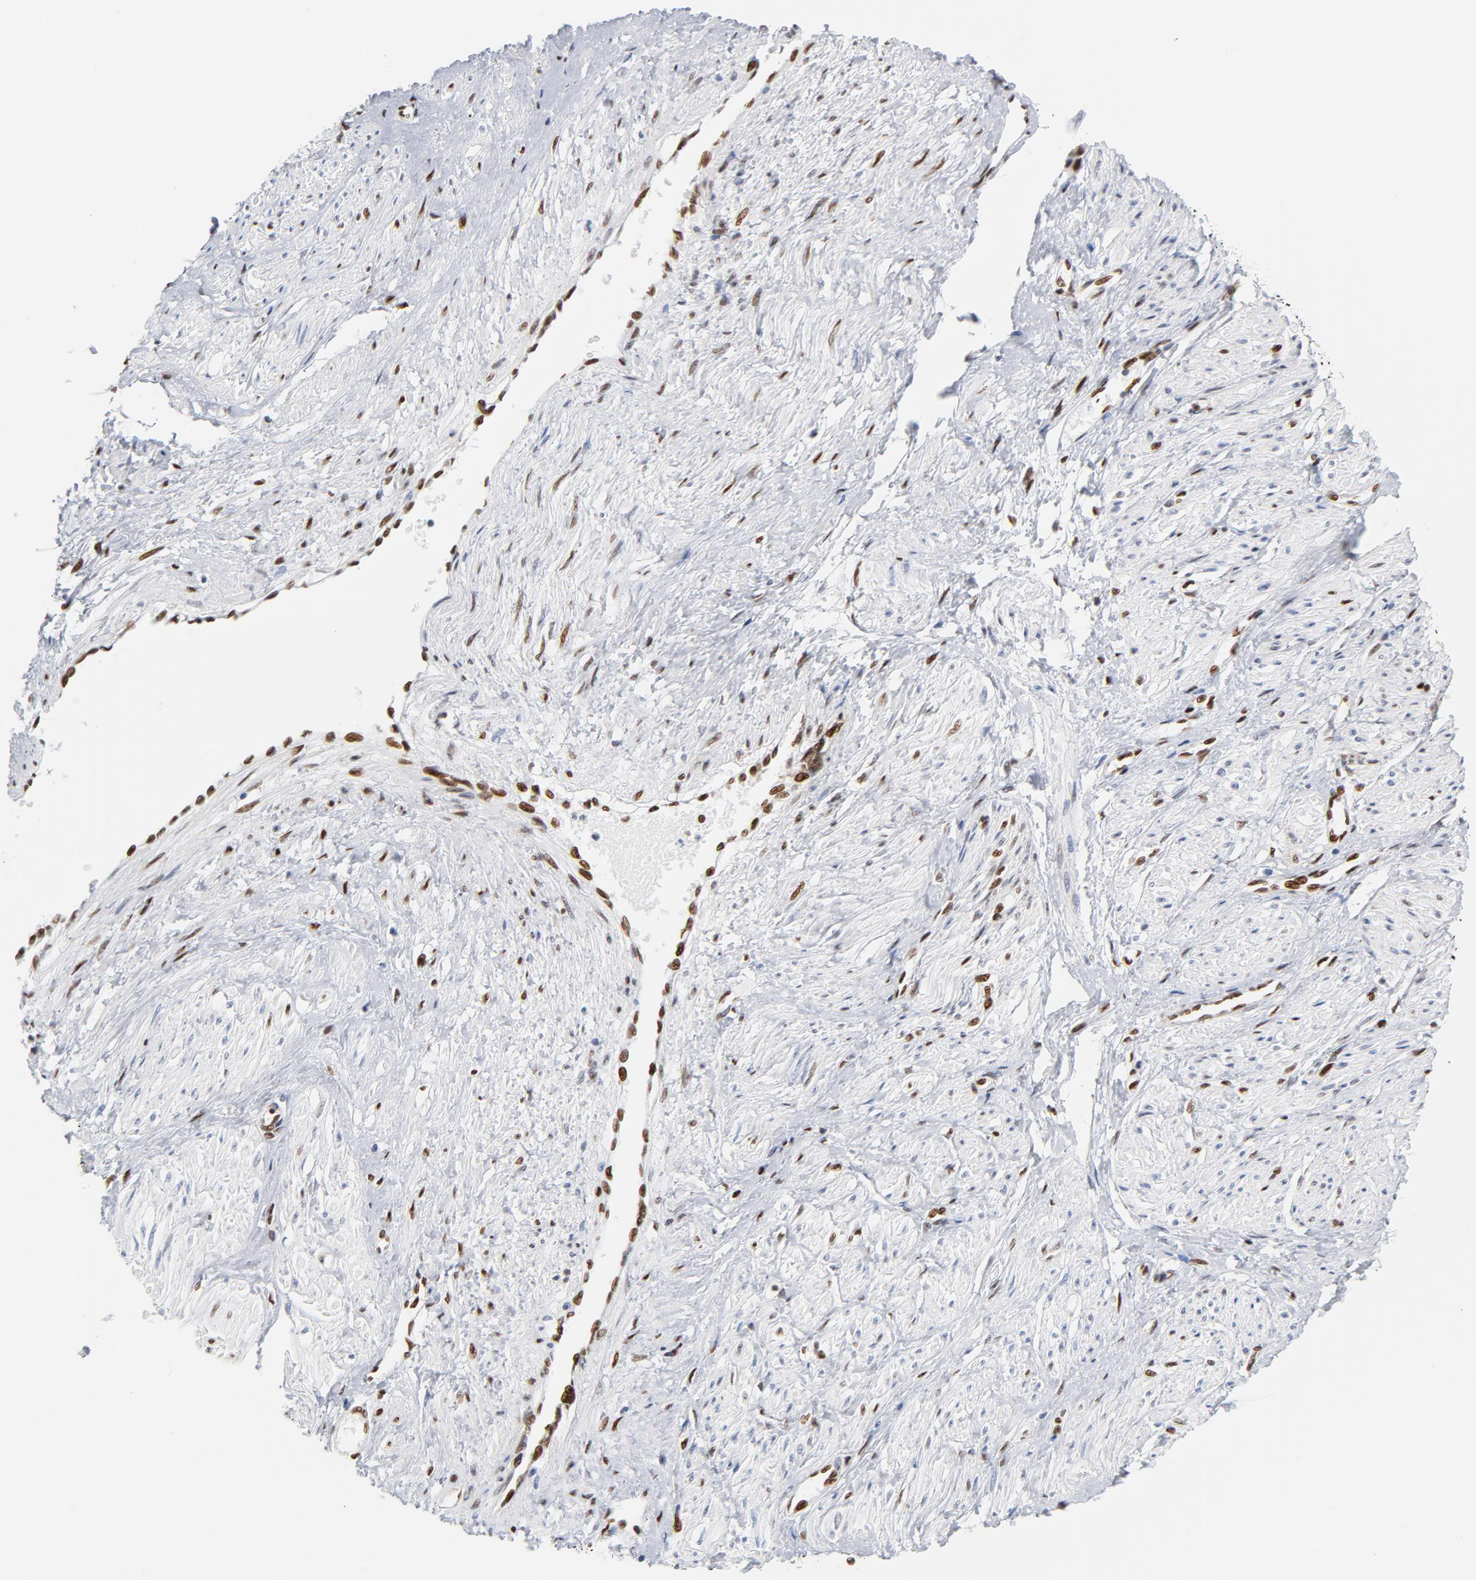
{"staining": {"intensity": "strong", "quantity": ">75%", "location": "nuclear"}, "tissue": "smooth muscle", "cell_type": "Smooth muscle cells", "image_type": "normal", "snomed": [{"axis": "morphology", "description": "Normal tissue, NOS"}, {"axis": "topography", "description": "Smooth muscle"}, {"axis": "topography", "description": "Uterus"}], "caption": "Normal smooth muscle demonstrates strong nuclear expression in approximately >75% of smooth muscle cells The staining was performed using DAB to visualize the protein expression in brown, while the nuclei were stained in blue with hematoxylin (Magnification: 20x)..", "gene": "XRCC5", "patient": {"sex": "female", "age": 39}}